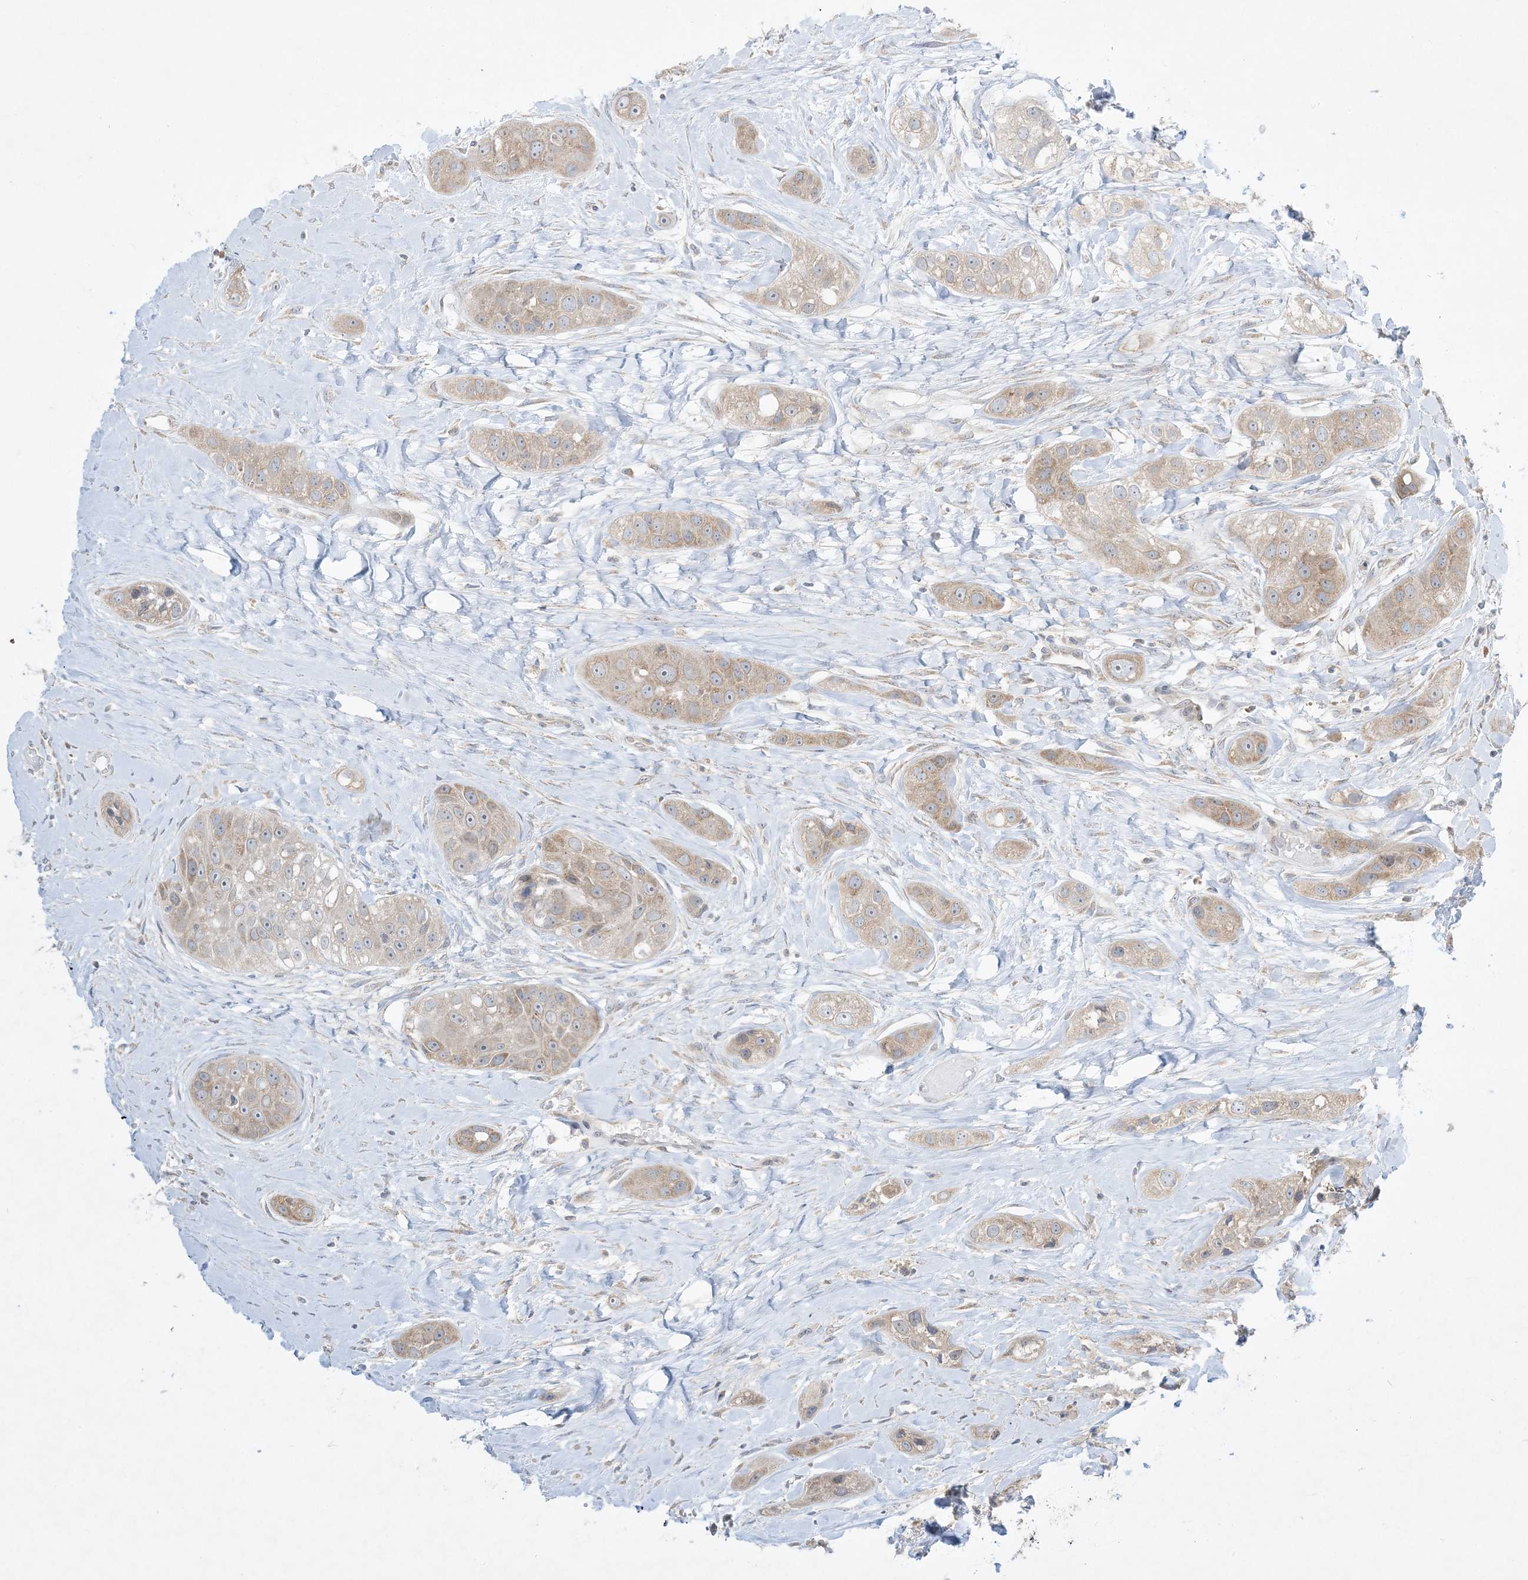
{"staining": {"intensity": "weak", "quantity": ">75%", "location": "cytoplasmic/membranous"}, "tissue": "head and neck cancer", "cell_type": "Tumor cells", "image_type": "cancer", "snomed": [{"axis": "morphology", "description": "Normal tissue, NOS"}, {"axis": "morphology", "description": "Squamous cell carcinoma, NOS"}, {"axis": "topography", "description": "Skeletal muscle"}, {"axis": "topography", "description": "Head-Neck"}], "caption": "This is a histology image of immunohistochemistry staining of head and neck squamous cell carcinoma, which shows weak positivity in the cytoplasmic/membranous of tumor cells.", "gene": "RPP40", "patient": {"sex": "male", "age": 51}}